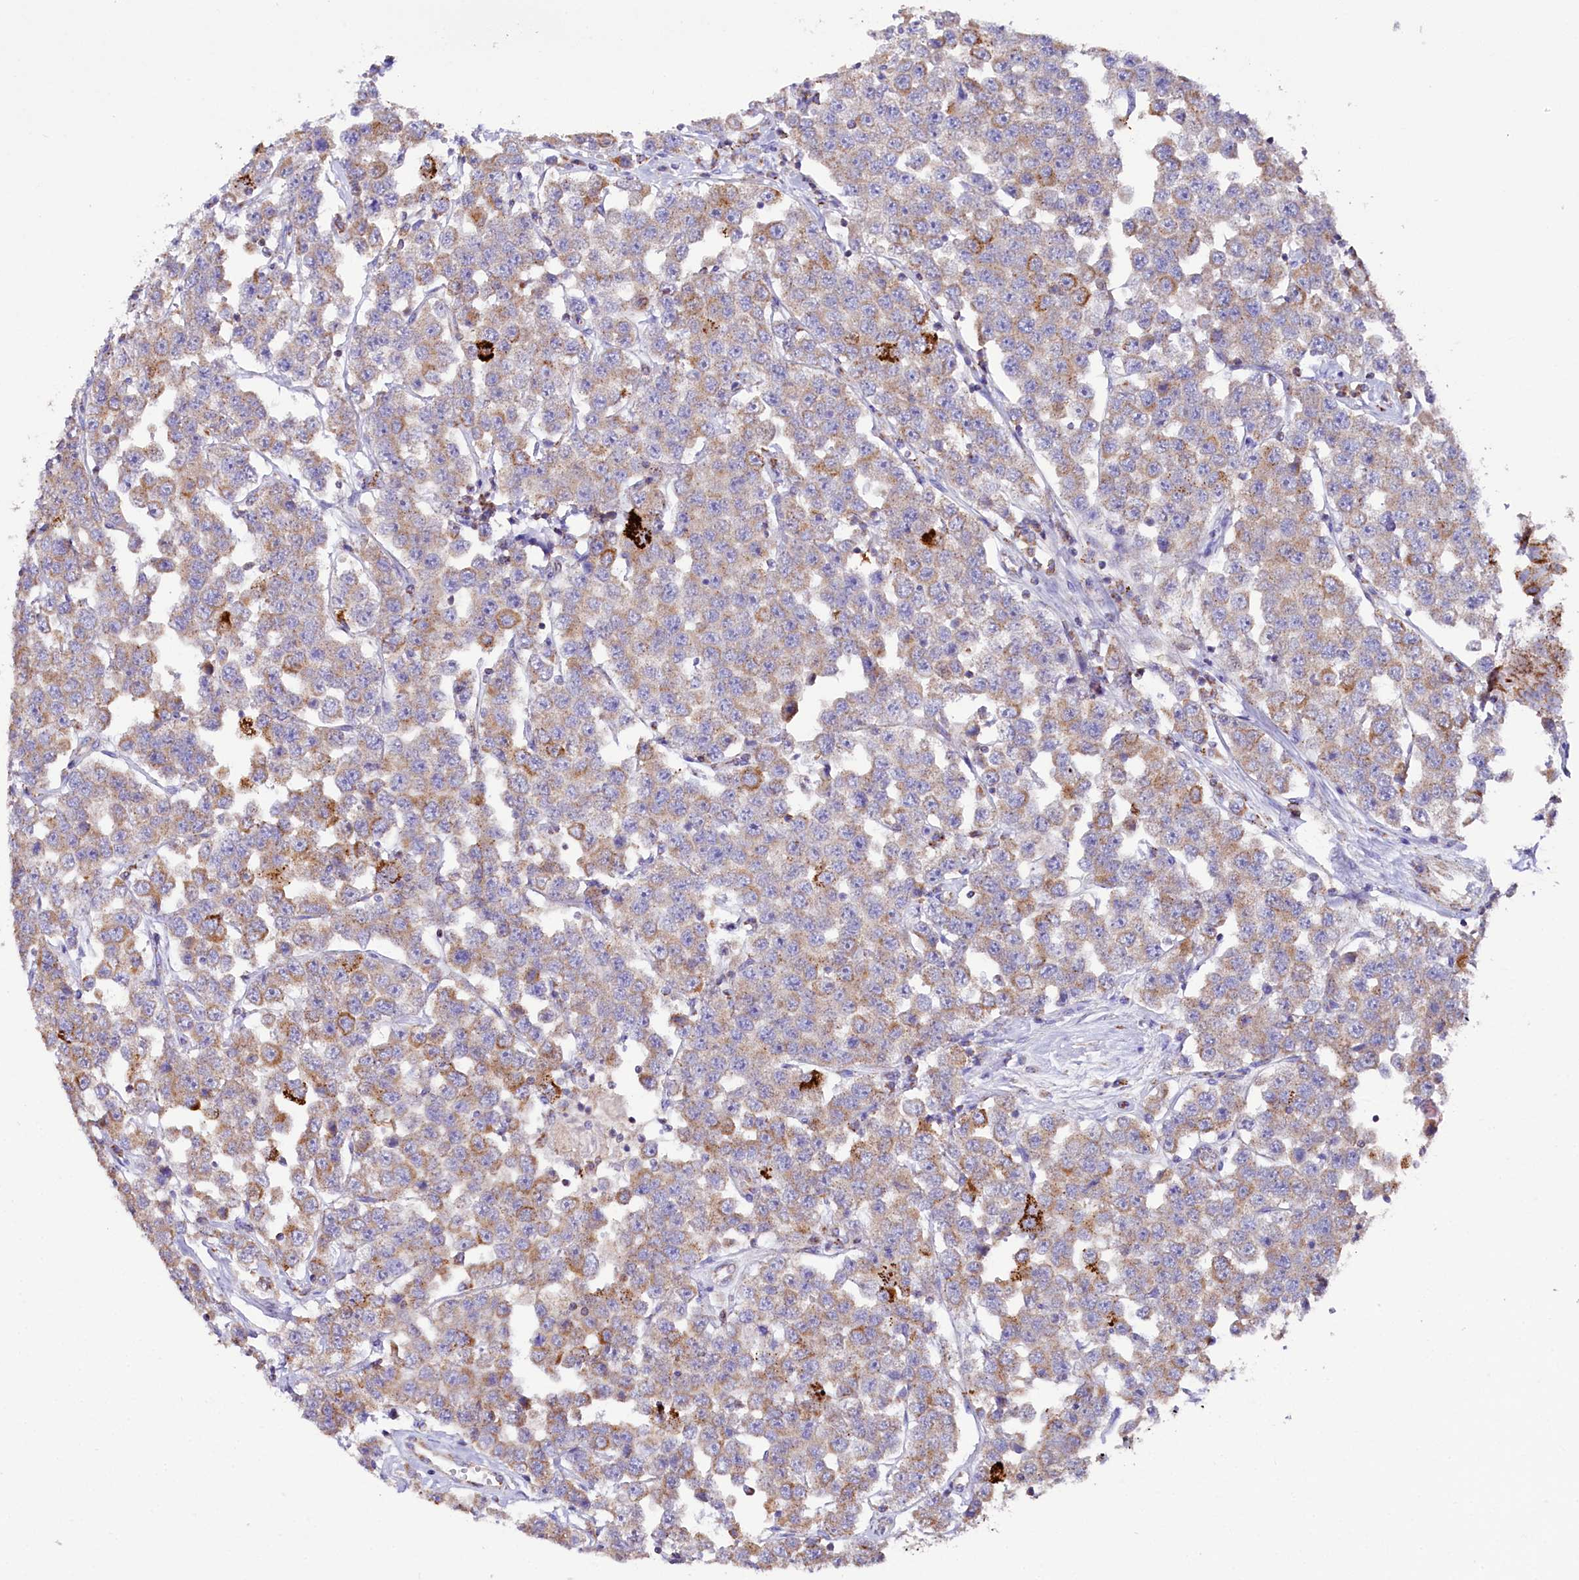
{"staining": {"intensity": "moderate", "quantity": ">75%", "location": "cytoplasmic/membranous"}, "tissue": "testis cancer", "cell_type": "Tumor cells", "image_type": "cancer", "snomed": [{"axis": "morphology", "description": "Seminoma, NOS"}, {"axis": "topography", "description": "Testis"}], "caption": "A medium amount of moderate cytoplasmic/membranous positivity is seen in approximately >75% of tumor cells in testis cancer (seminoma) tissue.", "gene": "APLP2", "patient": {"sex": "male", "age": 28}}